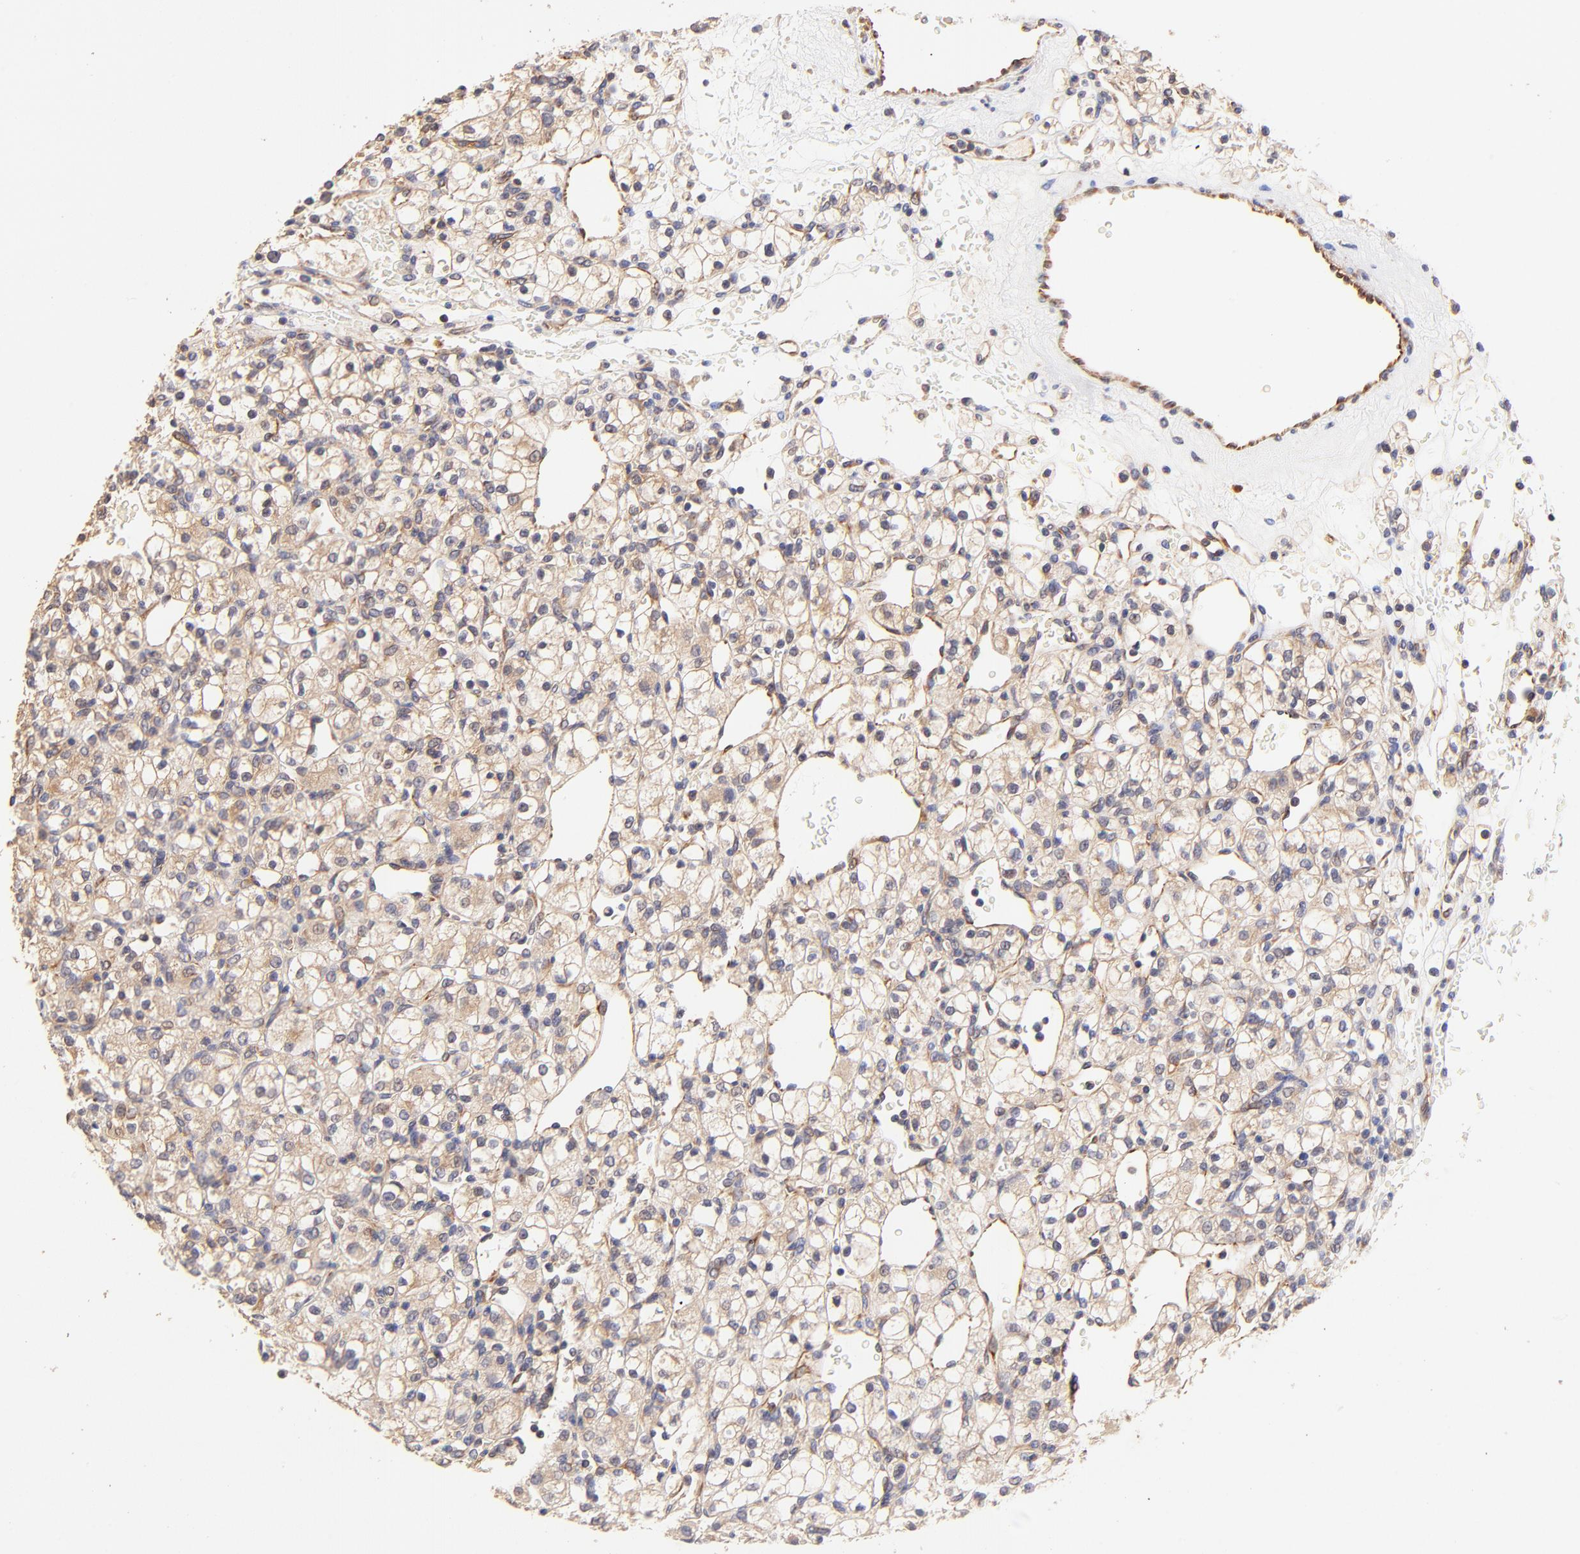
{"staining": {"intensity": "weak", "quantity": ">75%", "location": "cytoplasmic/membranous"}, "tissue": "renal cancer", "cell_type": "Tumor cells", "image_type": "cancer", "snomed": [{"axis": "morphology", "description": "Adenocarcinoma, NOS"}, {"axis": "topography", "description": "Kidney"}], "caption": "The histopathology image demonstrates staining of renal cancer, revealing weak cytoplasmic/membranous protein positivity (brown color) within tumor cells.", "gene": "TNFAIP3", "patient": {"sex": "female", "age": 62}}